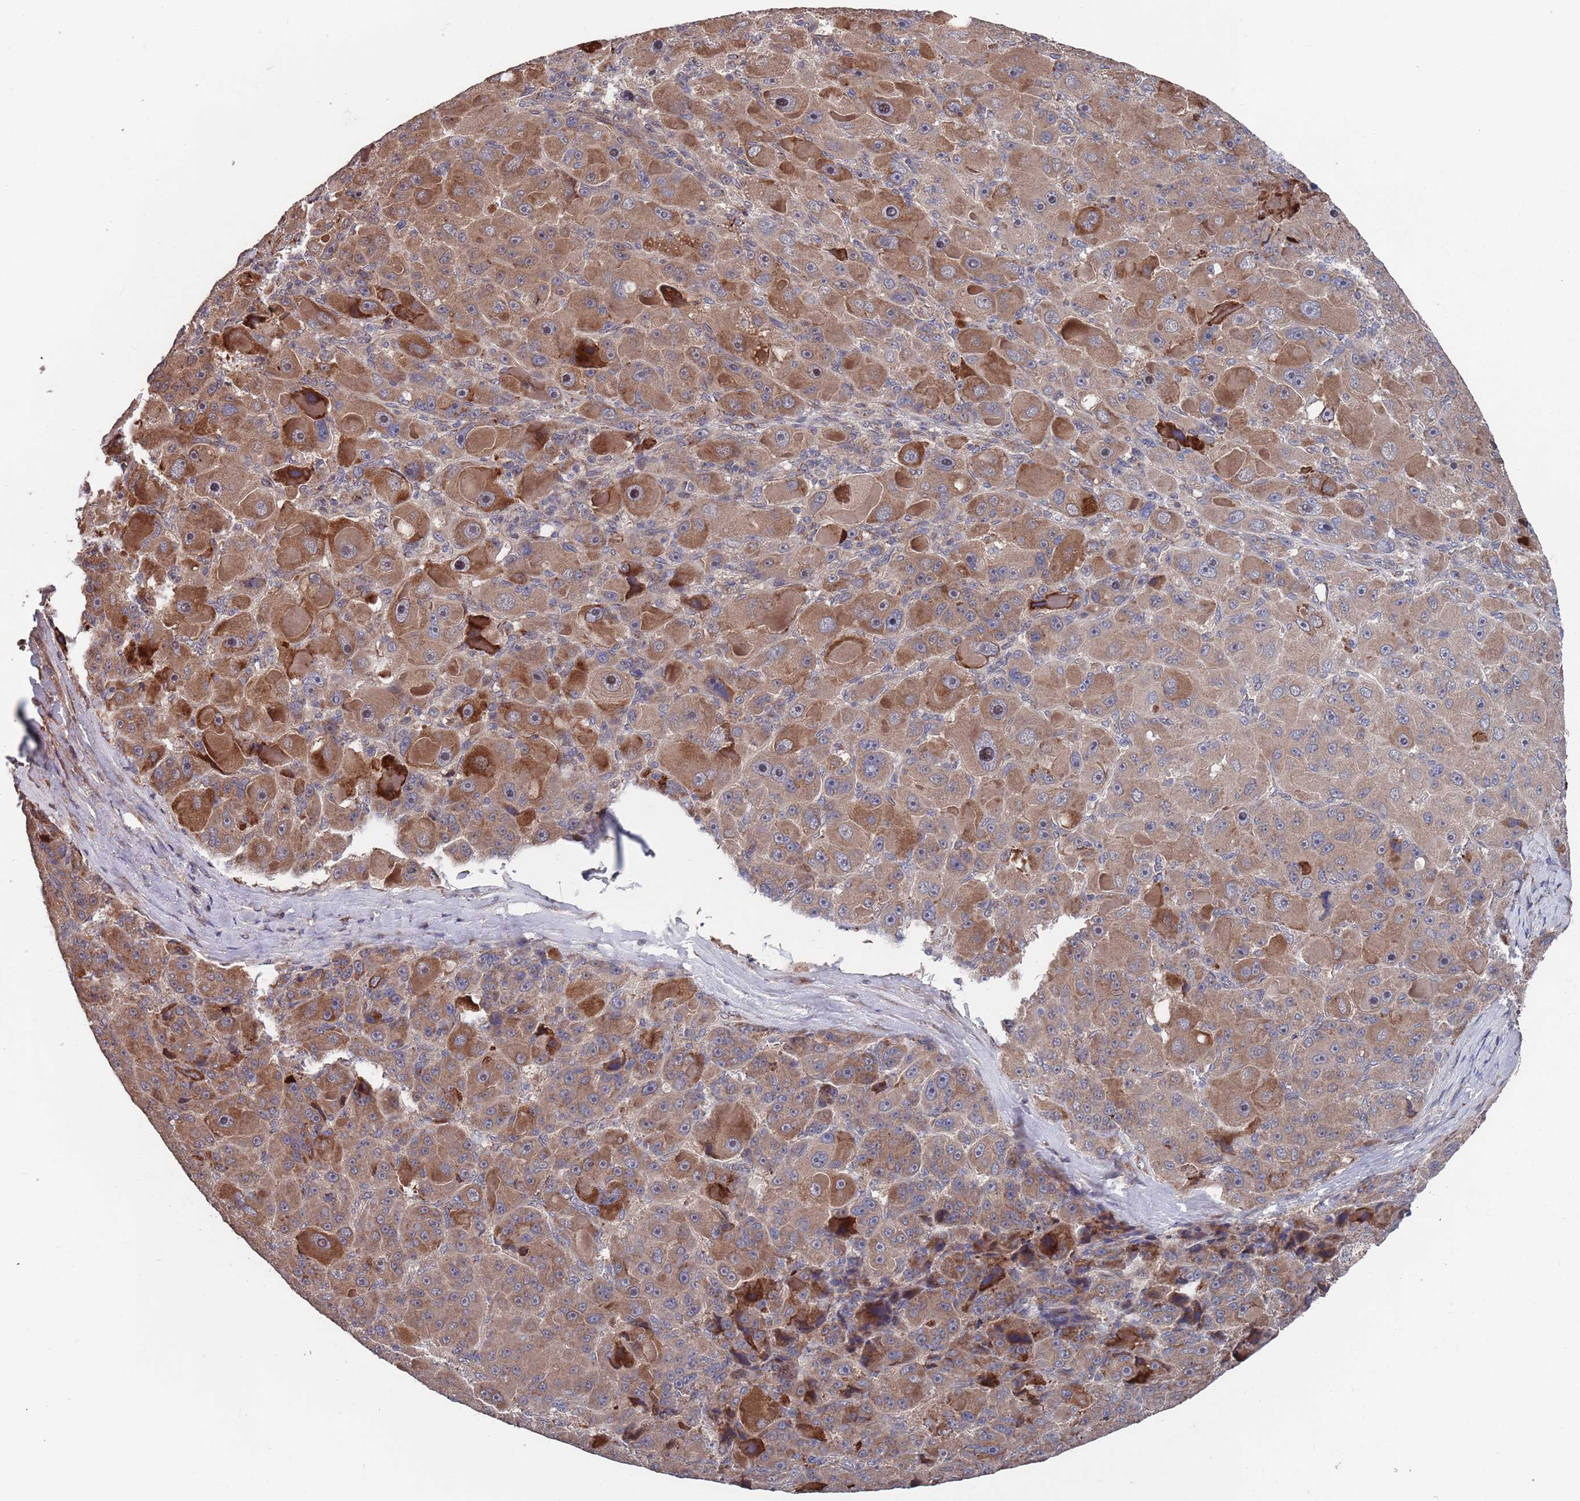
{"staining": {"intensity": "strong", "quantity": ">75%", "location": "cytoplasmic/membranous"}, "tissue": "liver cancer", "cell_type": "Tumor cells", "image_type": "cancer", "snomed": [{"axis": "morphology", "description": "Carcinoma, Hepatocellular, NOS"}, {"axis": "topography", "description": "Liver"}], "caption": "Protein staining reveals strong cytoplasmic/membranous staining in approximately >75% of tumor cells in hepatocellular carcinoma (liver).", "gene": "UNC45A", "patient": {"sex": "male", "age": 76}}